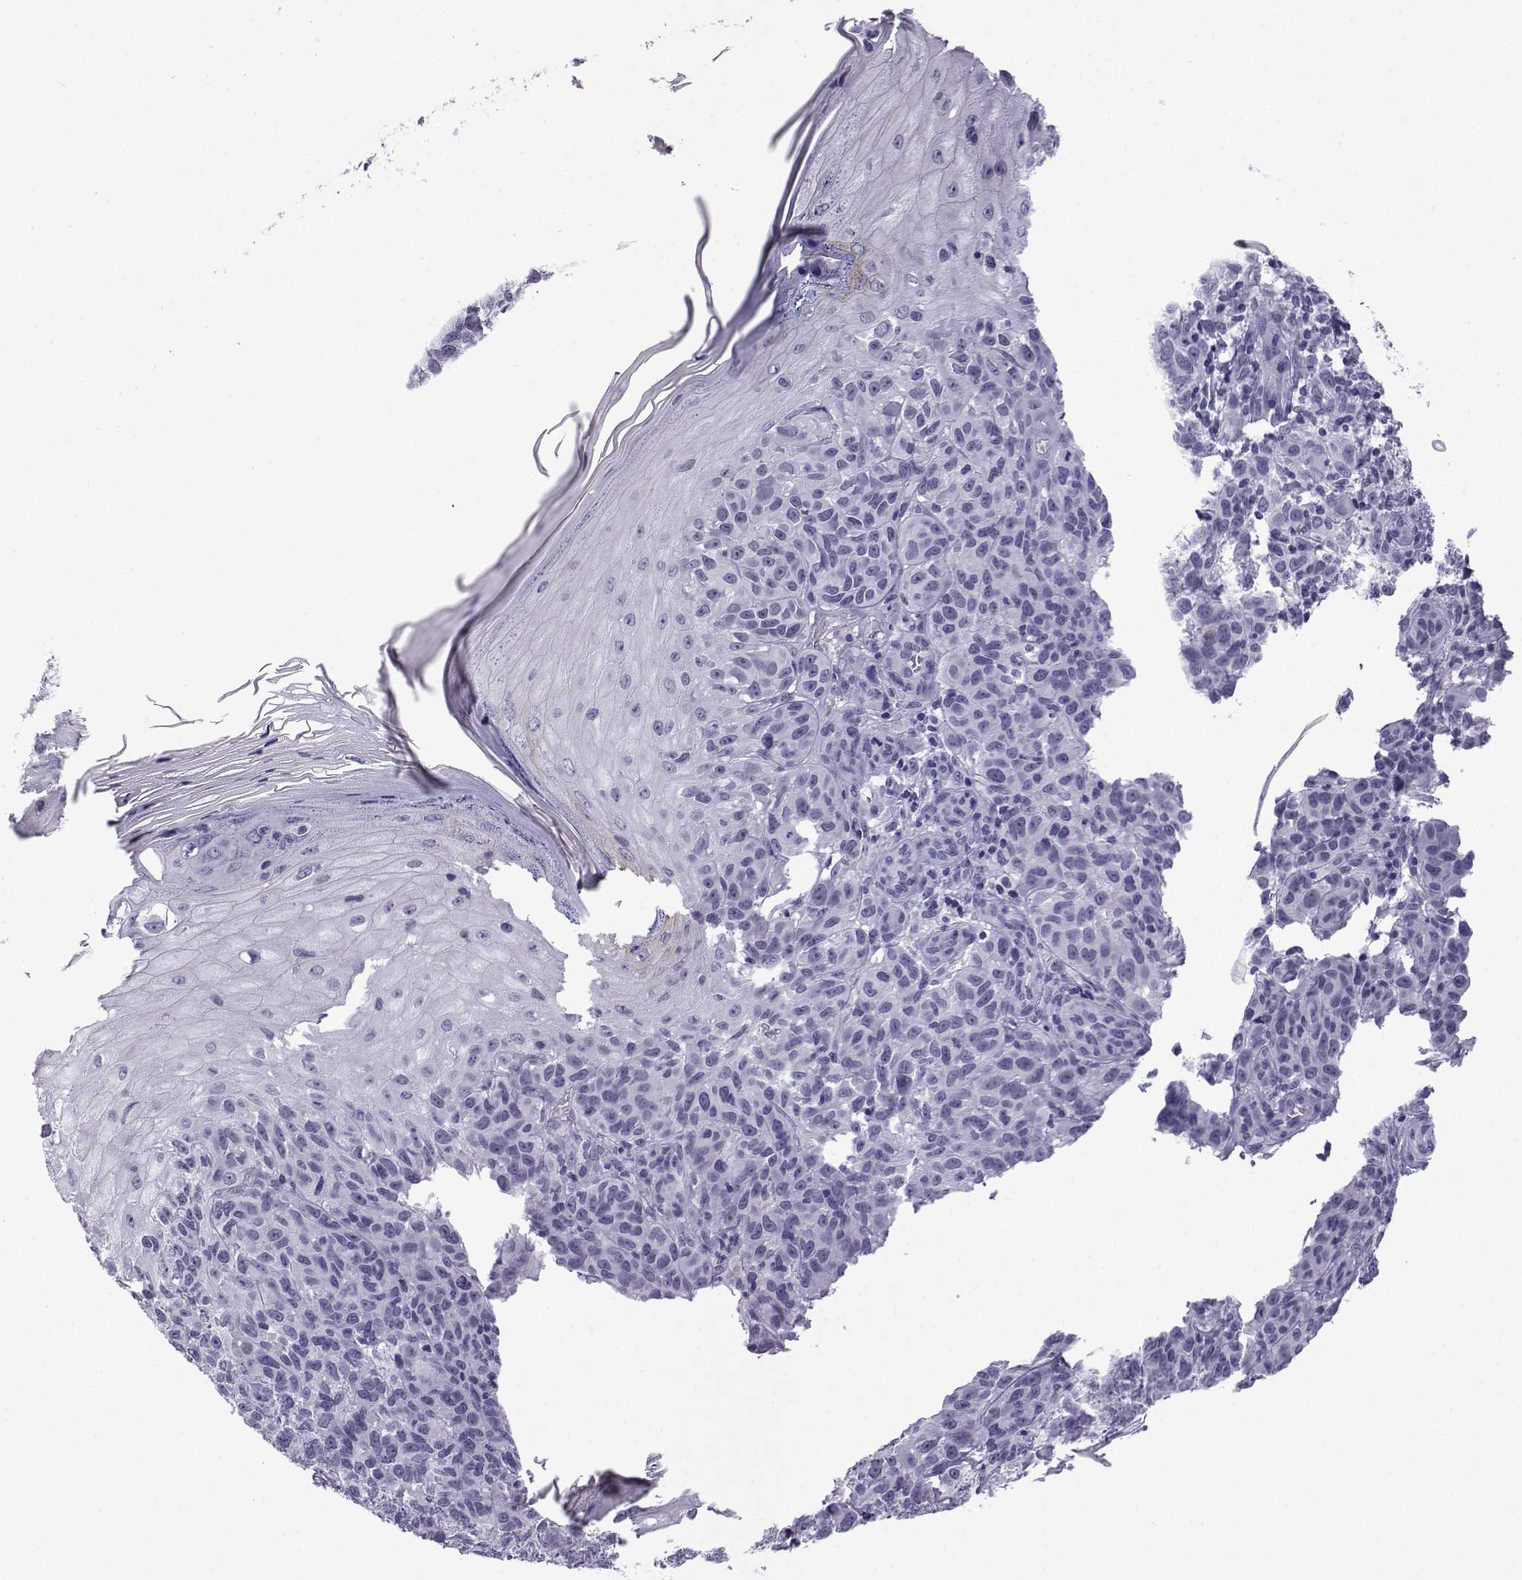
{"staining": {"intensity": "negative", "quantity": "none", "location": "none"}, "tissue": "melanoma", "cell_type": "Tumor cells", "image_type": "cancer", "snomed": [{"axis": "morphology", "description": "Malignant melanoma, NOS"}, {"axis": "topography", "description": "Skin"}], "caption": "The micrograph exhibits no staining of tumor cells in melanoma.", "gene": "MRGBP", "patient": {"sex": "female", "age": 53}}